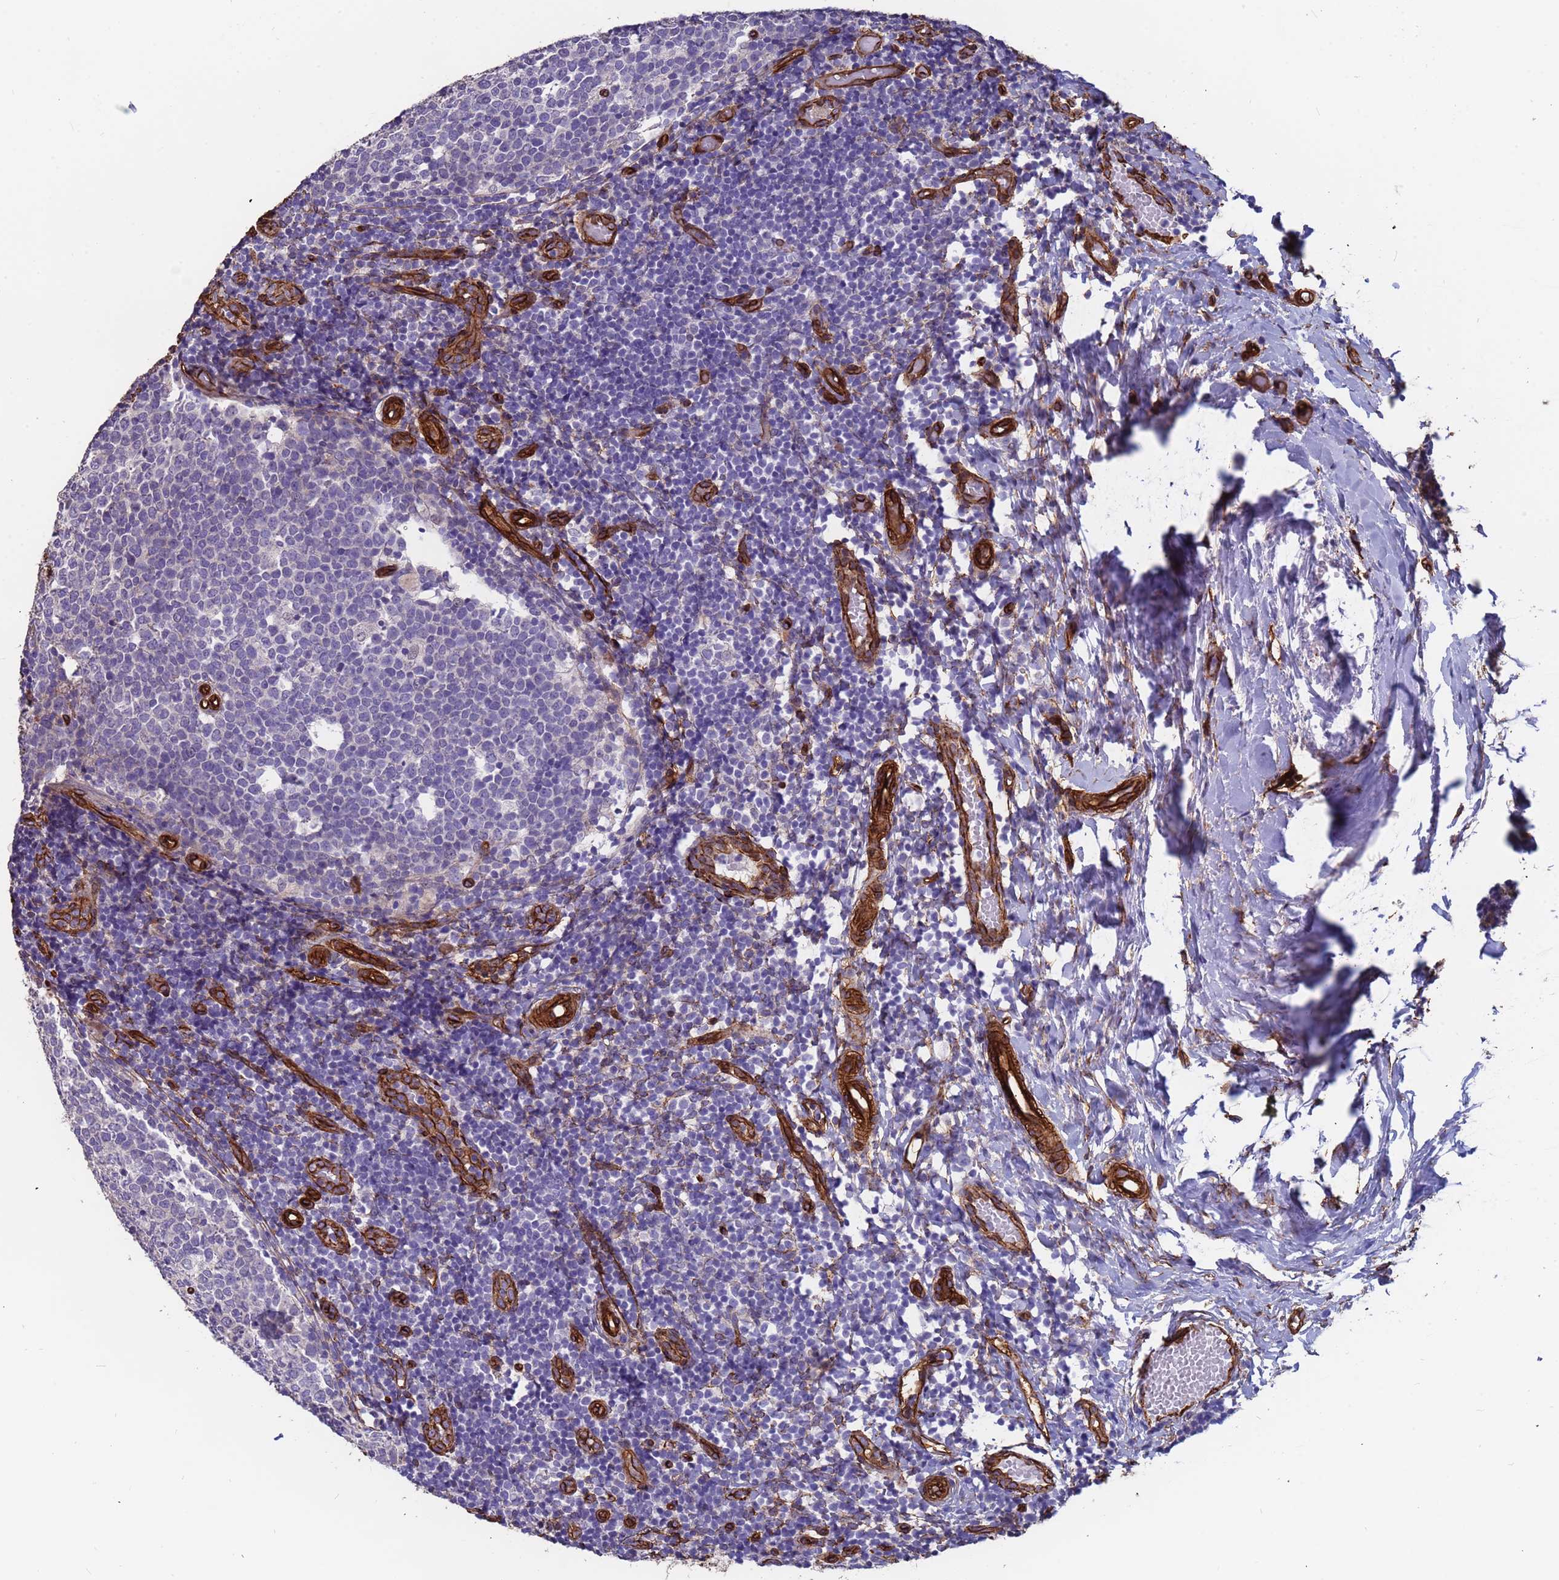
{"staining": {"intensity": "negative", "quantity": "none", "location": "none"}, "tissue": "tonsil", "cell_type": "Germinal center cells", "image_type": "normal", "snomed": [{"axis": "morphology", "description": "Normal tissue, NOS"}, {"axis": "topography", "description": "Tonsil"}], "caption": "Tonsil stained for a protein using immunohistochemistry reveals no positivity germinal center cells.", "gene": "EHD2", "patient": {"sex": "female", "age": 19}}